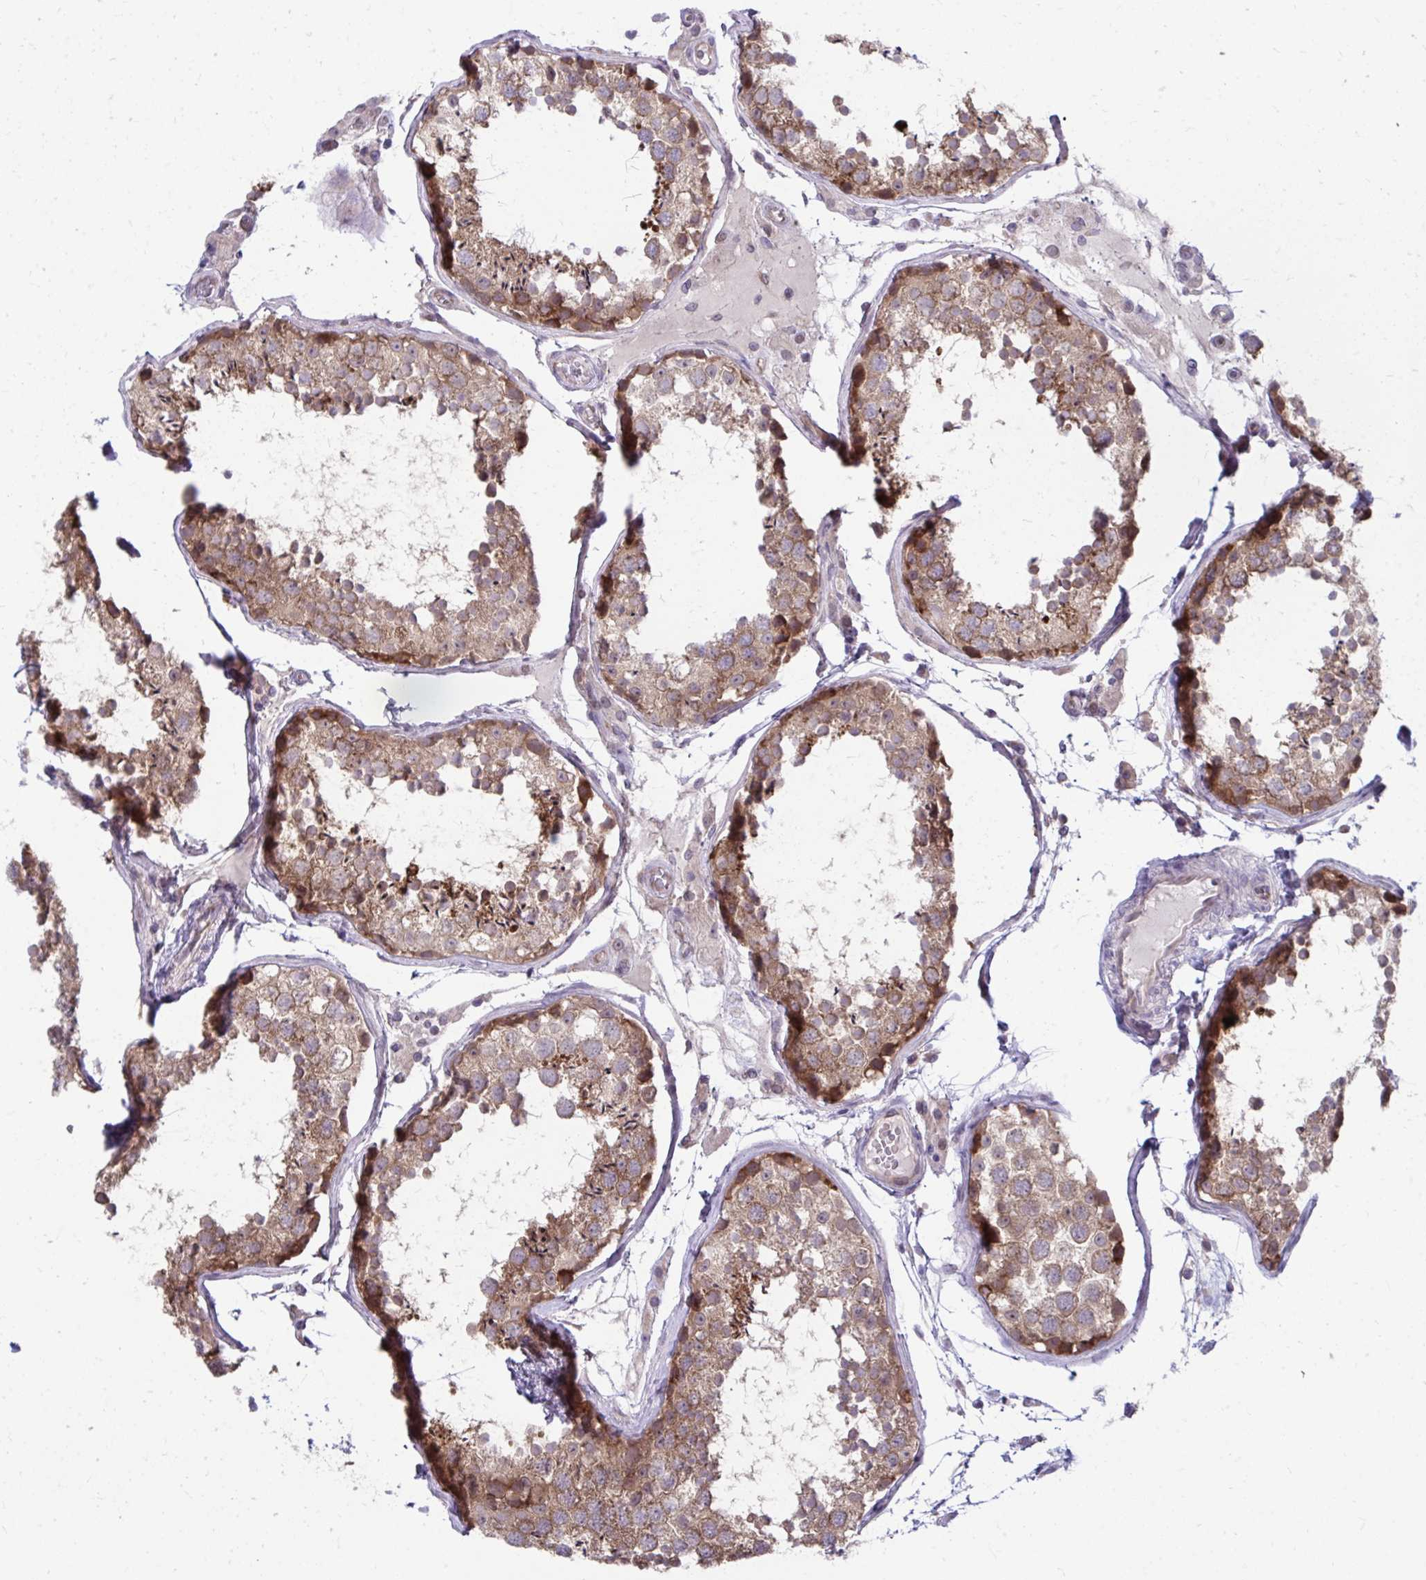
{"staining": {"intensity": "moderate", "quantity": ">75%", "location": "cytoplasmic/membranous"}, "tissue": "testis", "cell_type": "Cells in seminiferous ducts", "image_type": "normal", "snomed": [{"axis": "morphology", "description": "Normal tissue, NOS"}, {"axis": "topography", "description": "Testis"}], "caption": "High-power microscopy captured an immunohistochemistry (IHC) micrograph of normal testis, revealing moderate cytoplasmic/membranous expression in approximately >75% of cells in seminiferous ducts. The staining is performed using DAB brown chromogen to label protein expression. The nuclei are counter-stained blue using hematoxylin.", "gene": "SELENON", "patient": {"sex": "male", "age": 29}}